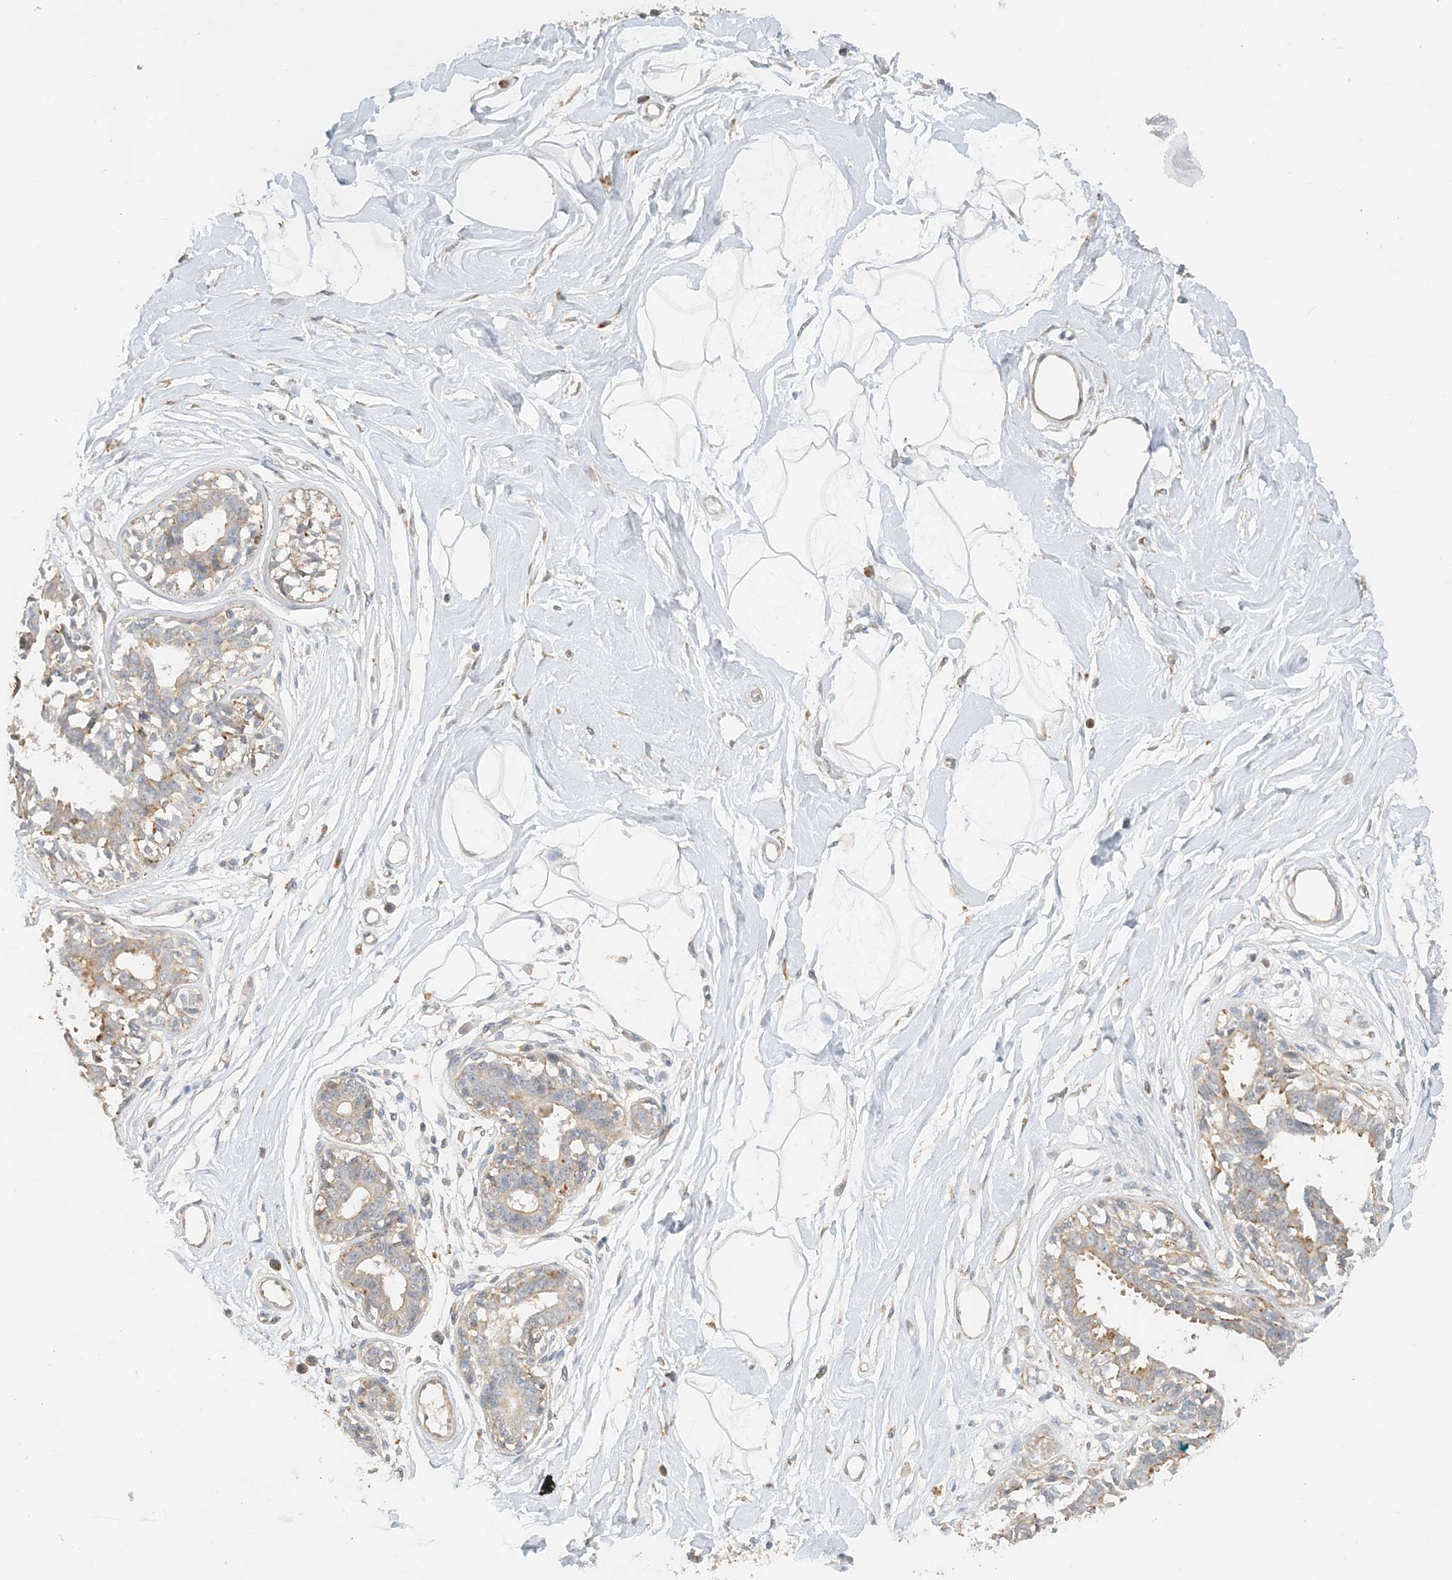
{"staining": {"intensity": "negative", "quantity": "none", "location": "none"}, "tissue": "breast", "cell_type": "Adipocytes", "image_type": "normal", "snomed": [{"axis": "morphology", "description": "Normal tissue, NOS"}, {"axis": "topography", "description": "Breast"}], "caption": "This image is of normal breast stained with IHC to label a protein in brown with the nuclei are counter-stained blue. There is no staining in adipocytes.", "gene": "SPPL2A", "patient": {"sex": "female", "age": 45}}